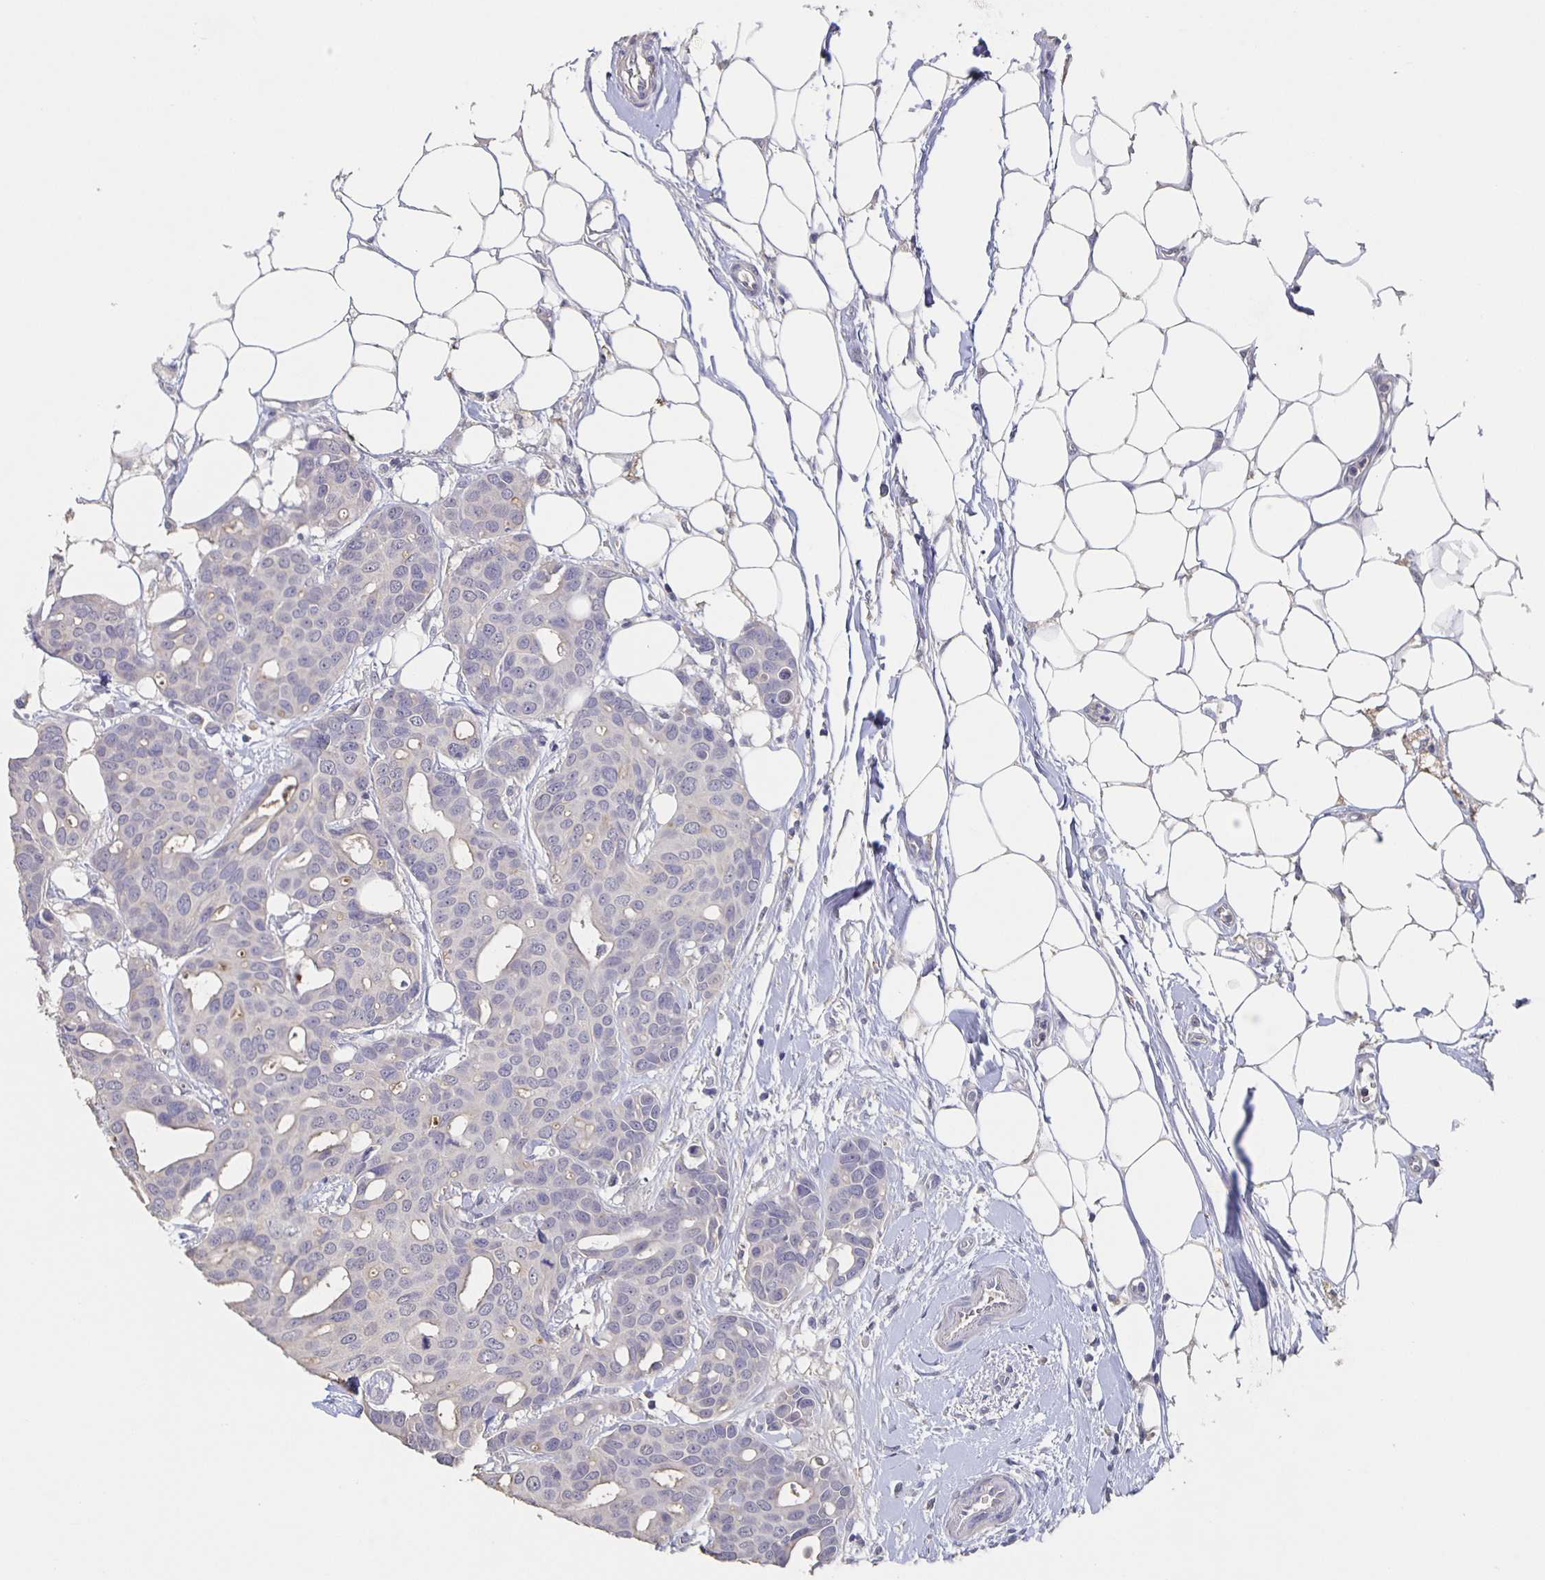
{"staining": {"intensity": "negative", "quantity": "none", "location": "none"}, "tissue": "breast cancer", "cell_type": "Tumor cells", "image_type": "cancer", "snomed": [{"axis": "morphology", "description": "Duct carcinoma"}, {"axis": "topography", "description": "Breast"}], "caption": "Tumor cells show no significant staining in breast invasive ductal carcinoma.", "gene": "CACNA2D2", "patient": {"sex": "female", "age": 54}}